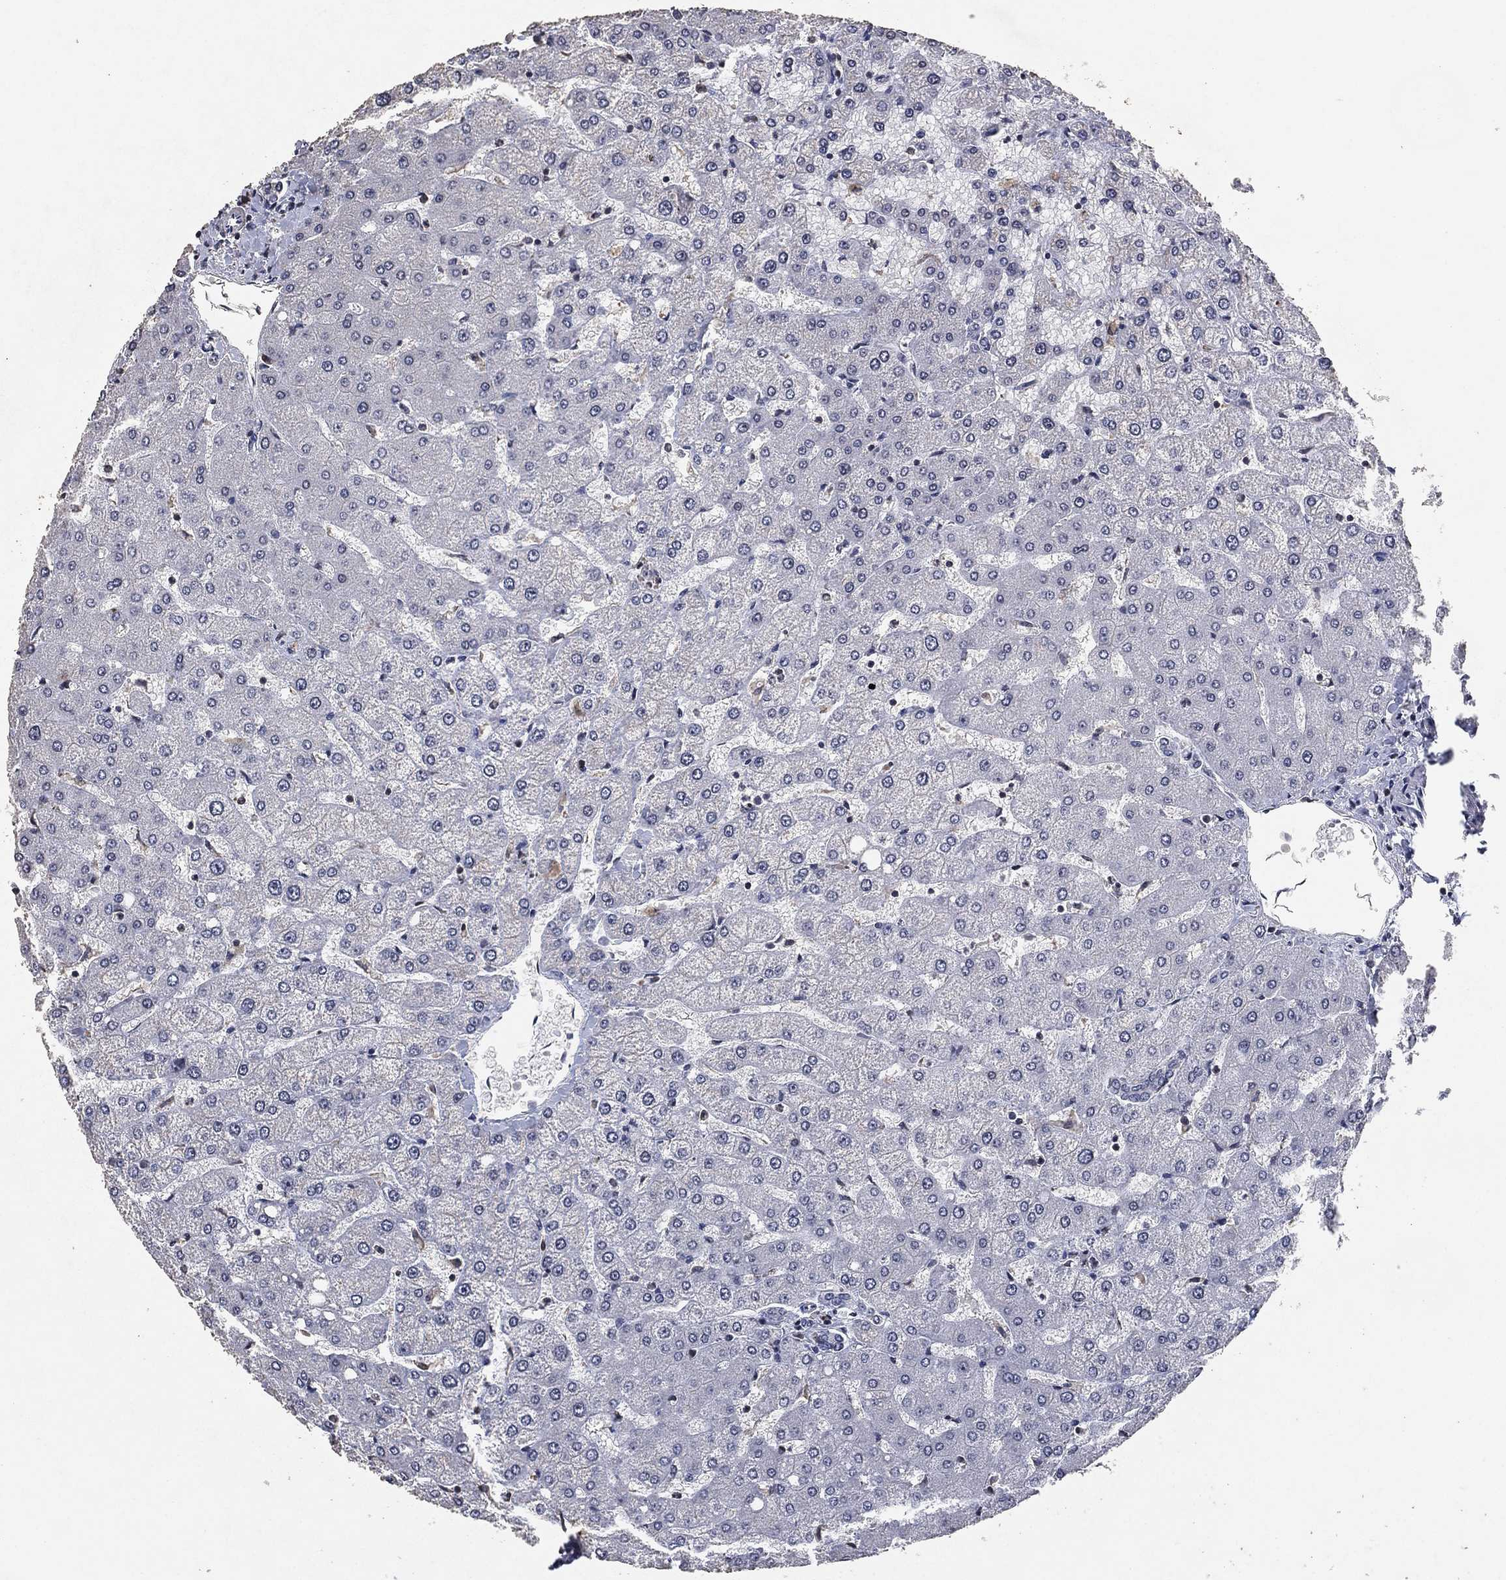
{"staining": {"intensity": "negative", "quantity": "none", "location": "none"}, "tissue": "liver", "cell_type": "Cholangiocytes", "image_type": "normal", "snomed": [{"axis": "morphology", "description": "Normal tissue, NOS"}, {"axis": "topography", "description": "Liver"}], "caption": "The photomicrograph demonstrates no significant staining in cholangiocytes of liver.", "gene": "ADPRHL1", "patient": {"sex": "female", "age": 54}}